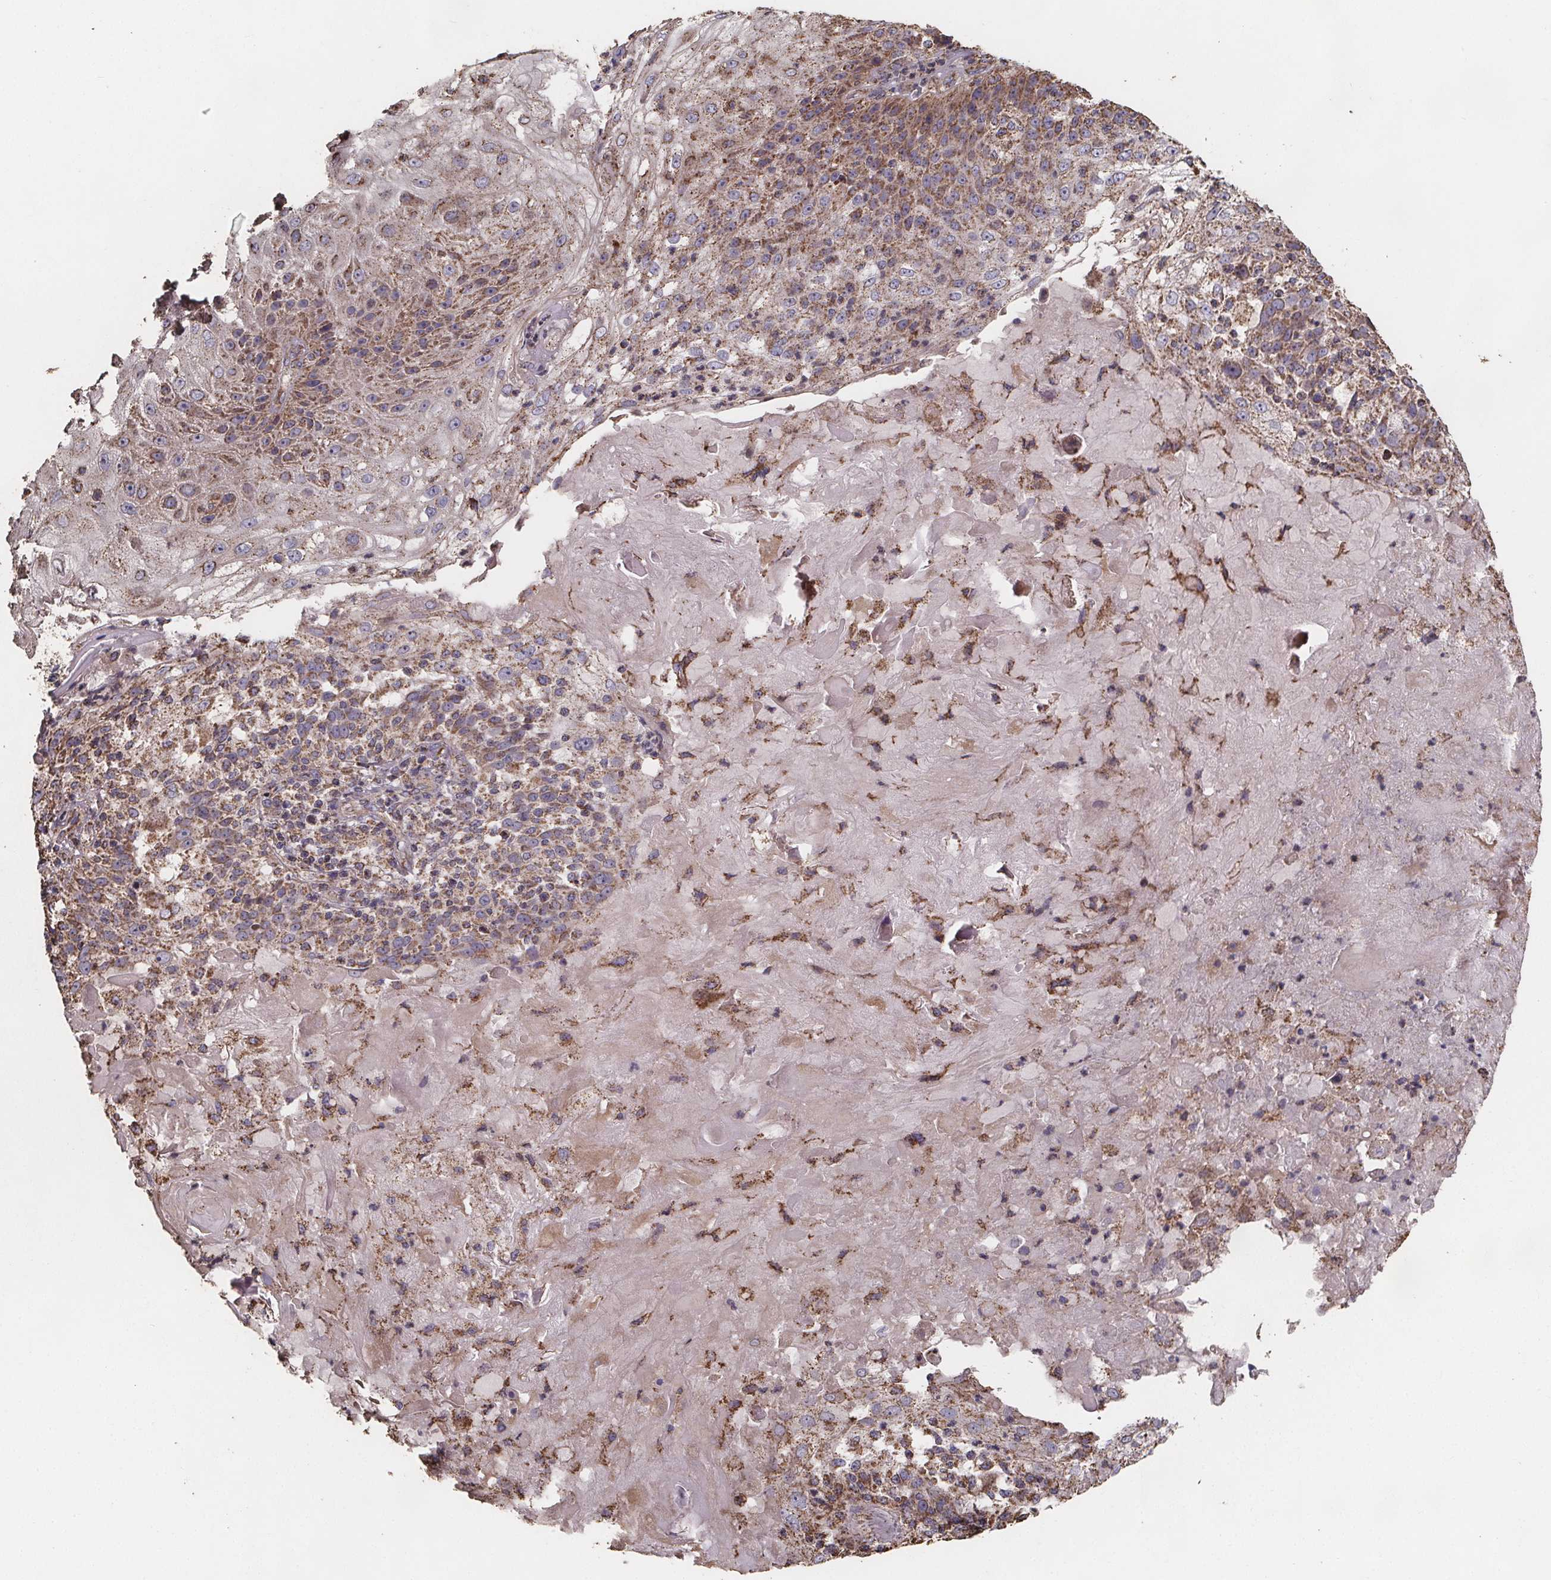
{"staining": {"intensity": "moderate", "quantity": ">75%", "location": "cytoplasmic/membranous"}, "tissue": "skin cancer", "cell_type": "Tumor cells", "image_type": "cancer", "snomed": [{"axis": "morphology", "description": "Normal tissue, NOS"}, {"axis": "morphology", "description": "Squamous cell carcinoma, NOS"}, {"axis": "topography", "description": "Skin"}], "caption": "A brown stain shows moderate cytoplasmic/membranous staining of a protein in squamous cell carcinoma (skin) tumor cells.", "gene": "SLC35D2", "patient": {"sex": "female", "age": 83}}